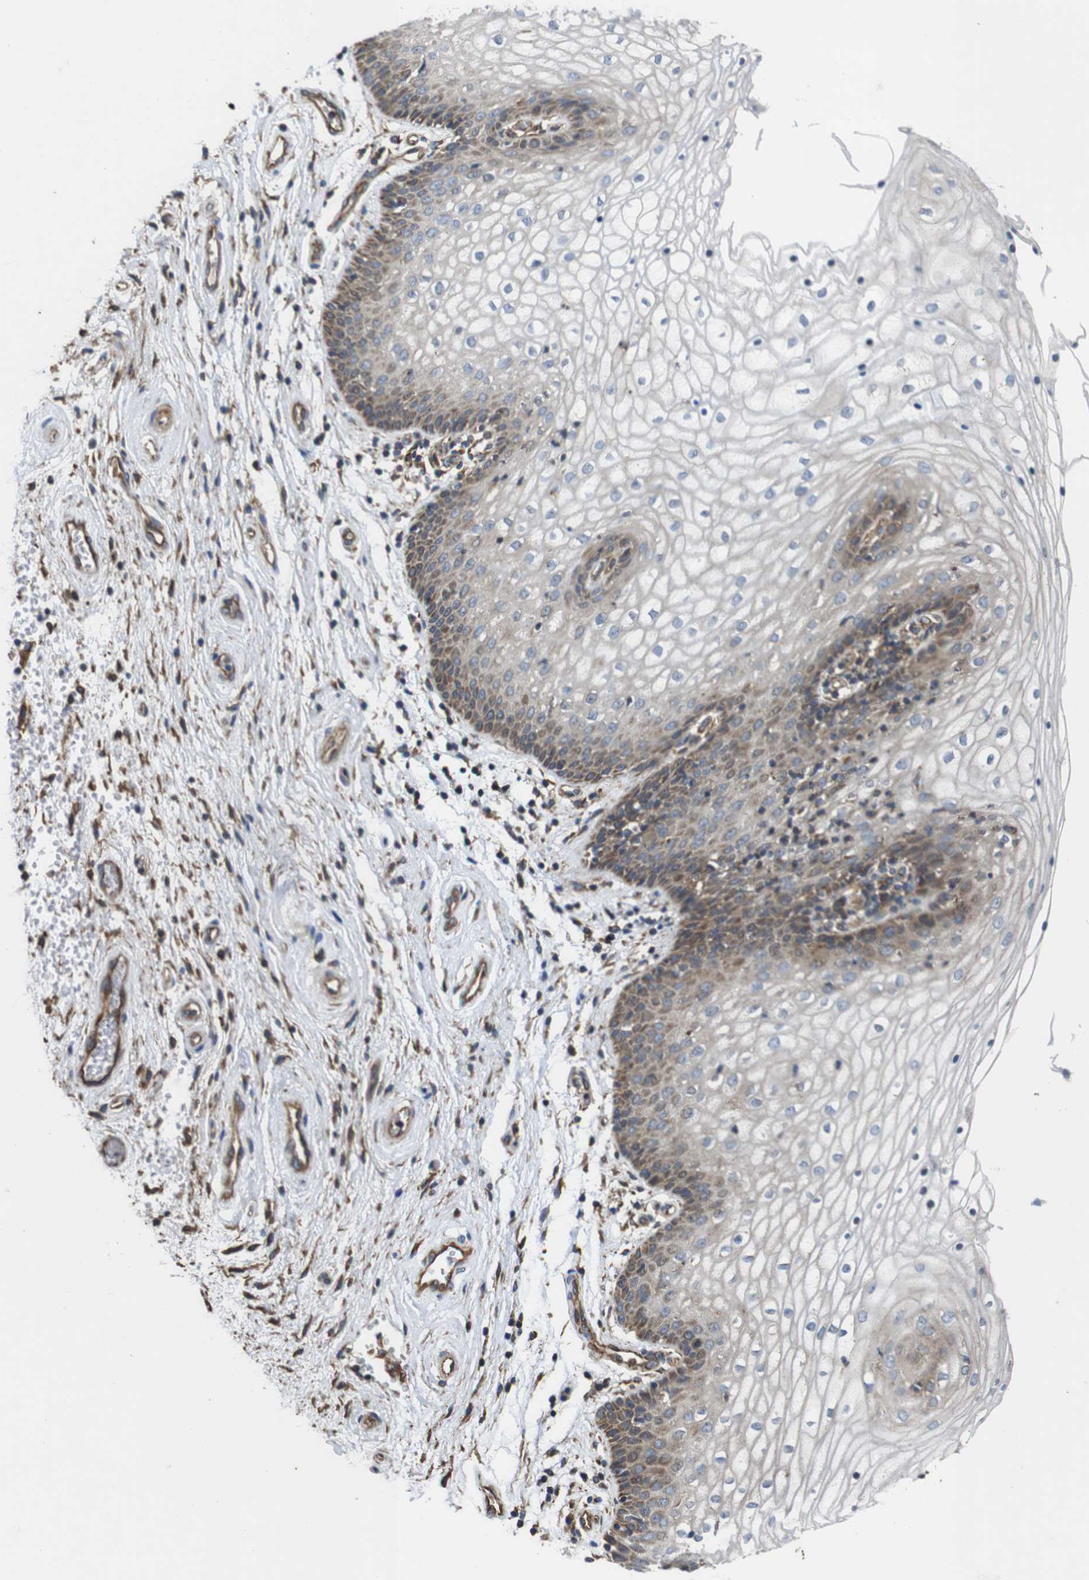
{"staining": {"intensity": "moderate", "quantity": "25%-75%", "location": "cytoplasmic/membranous"}, "tissue": "vagina", "cell_type": "Squamous epithelial cells", "image_type": "normal", "snomed": [{"axis": "morphology", "description": "Normal tissue, NOS"}, {"axis": "topography", "description": "Vagina"}], "caption": "DAB immunohistochemical staining of unremarkable vagina shows moderate cytoplasmic/membranous protein expression in about 25%-75% of squamous epithelial cells.", "gene": "POMK", "patient": {"sex": "female", "age": 34}}